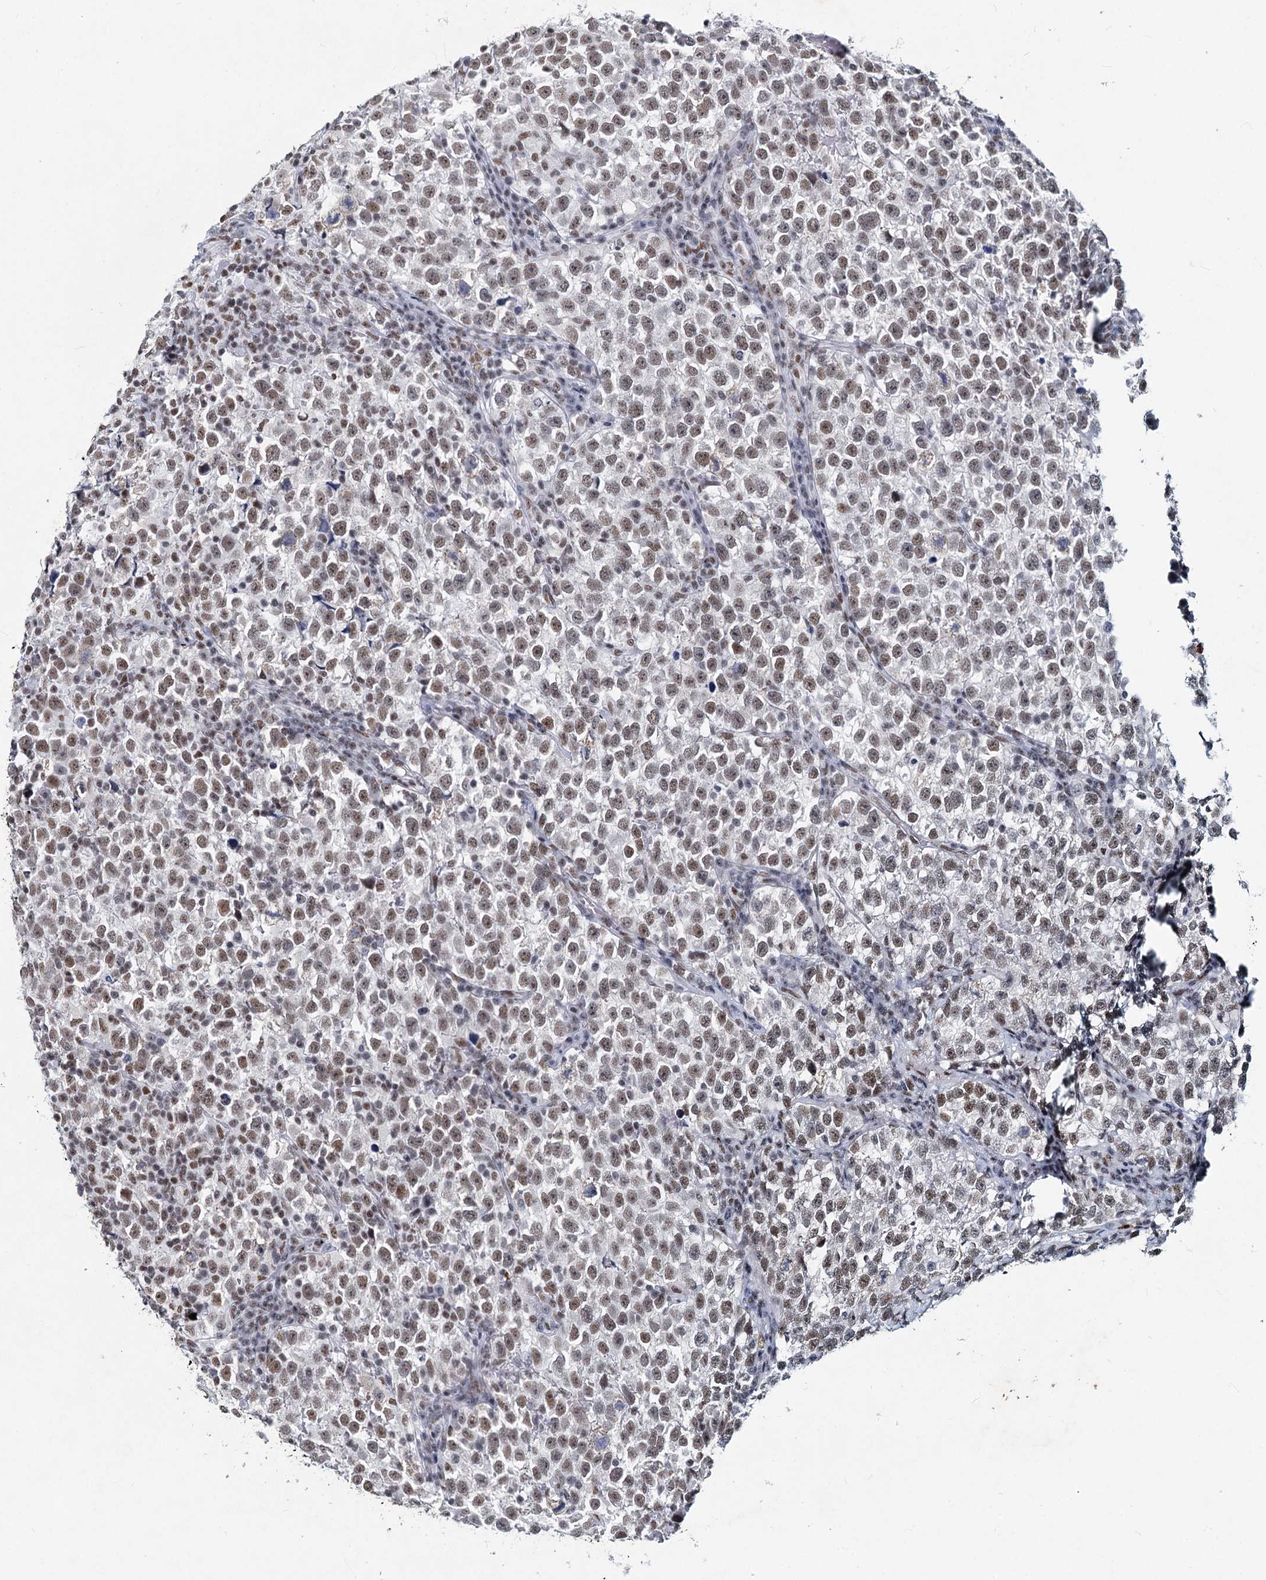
{"staining": {"intensity": "weak", "quantity": ">75%", "location": "nuclear"}, "tissue": "testis cancer", "cell_type": "Tumor cells", "image_type": "cancer", "snomed": [{"axis": "morphology", "description": "Normal tissue, NOS"}, {"axis": "morphology", "description": "Seminoma, NOS"}, {"axis": "topography", "description": "Testis"}], "caption": "Testis cancer tissue shows weak nuclear staining in approximately >75% of tumor cells, visualized by immunohistochemistry.", "gene": "METTL14", "patient": {"sex": "male", "age": 43}}